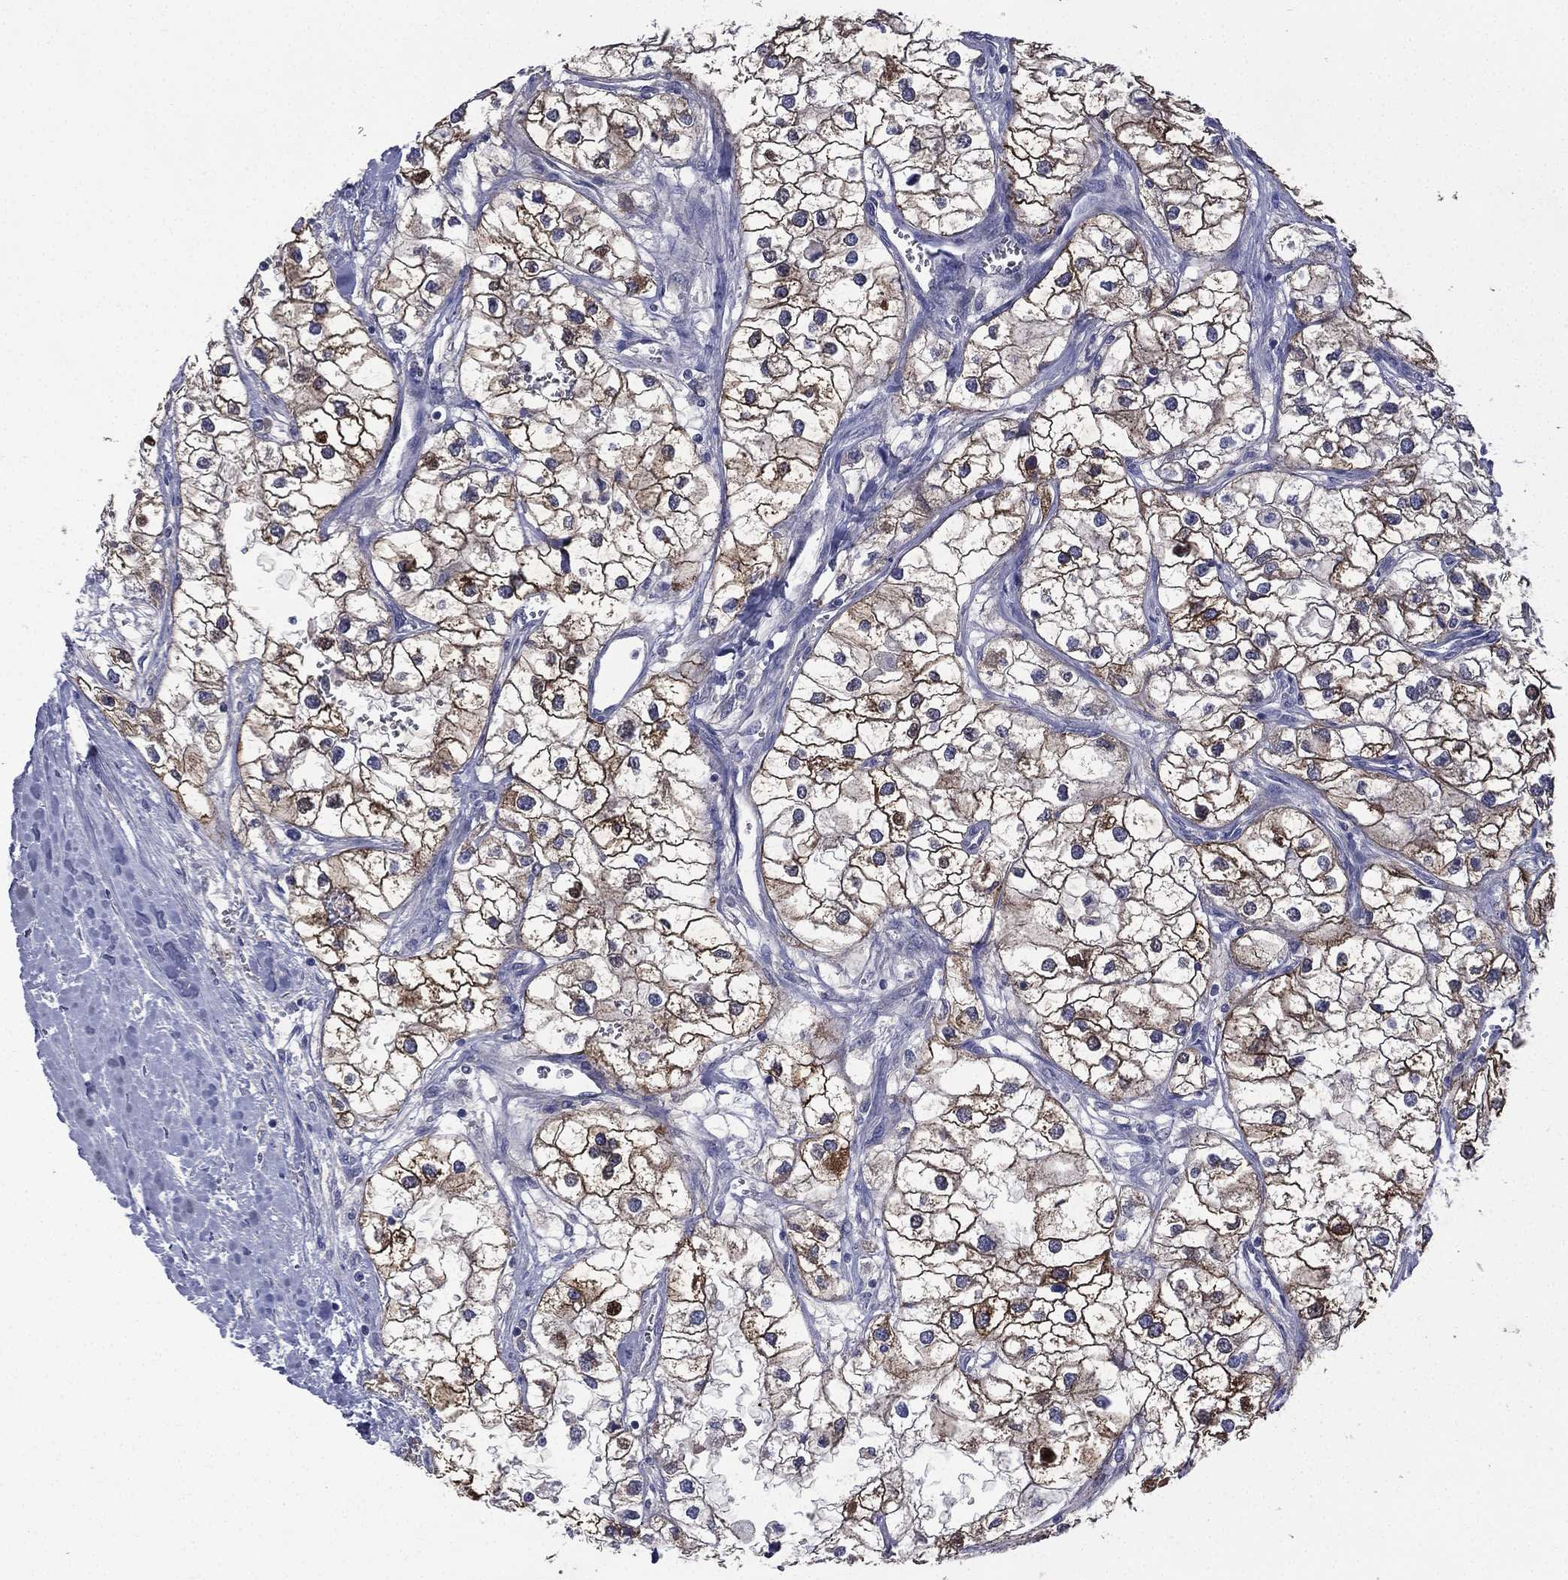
{"staining": {"intensity": "strong", "quantity": "25%-75%", "location": "cytoplasmic/membranous"}, "tissue": "renal cancer", "cell_type": "Tumor cells", "image_type": "cancer", "snomed": [{"axis": "morphology", "description": "Adenocarcinoma, NOS"}, {"axis": "topography", "description": "Kidney"}], "caption": "An image of renal adenocarcinoma stained for a protein exhibits strong cytoplasmic/membranous brown staining in tumor cells. Immunohistochemistry stains the protein in brown and the nuclei are stained blue.", "gene": "CES2", "patient": {"sex": "male", "age": 59}}